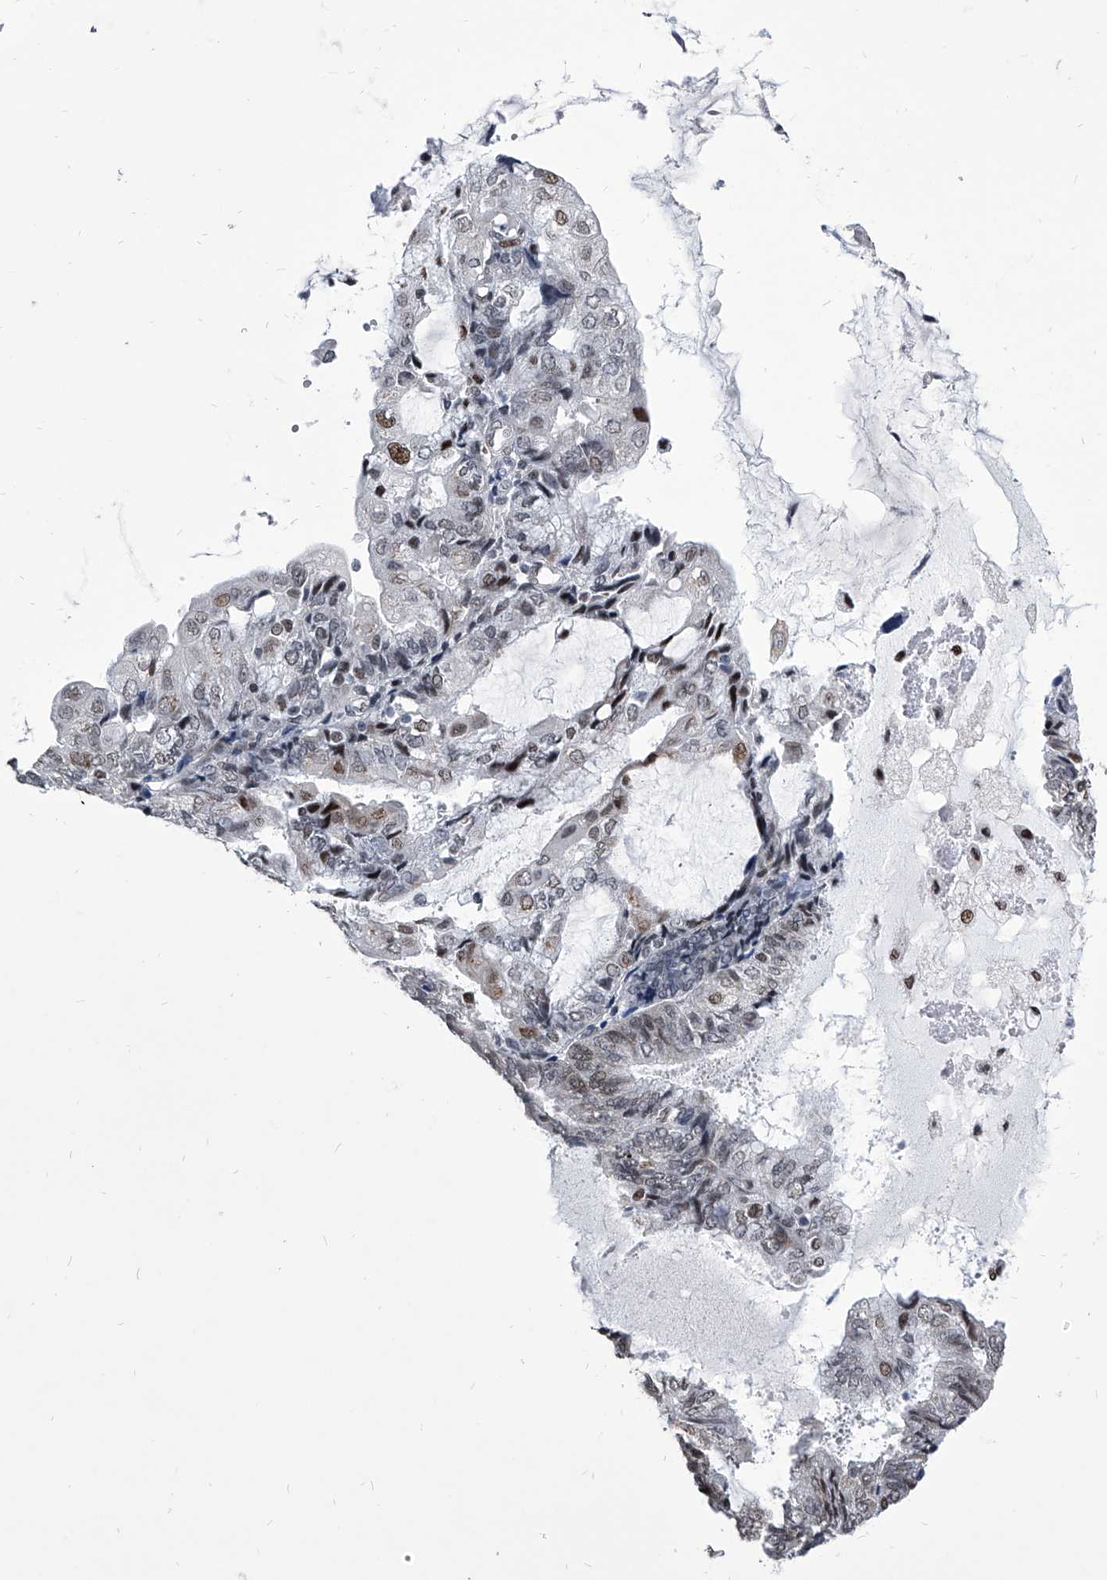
{"staining": {"intensity": "moderate", "quantity": "<25%", "location": "nuclear"}, "tissue": "endometrial cancer", "cell_type": "Tumor cells", "image_type": "cancer", "snomed": [{"axis": "morphology", "description": "Adenocarcinoma, NOS"}, {"axis": "topography", "description": "Endometrium"}], "caption": "This histopathology image shows IHC staining of human endometrial adenocarcinoma, with low moderate nuclear positivity in about <25% of tumor cells.", "gene": "CMTR1", "patient": {"sex": "female", "age": 81}}